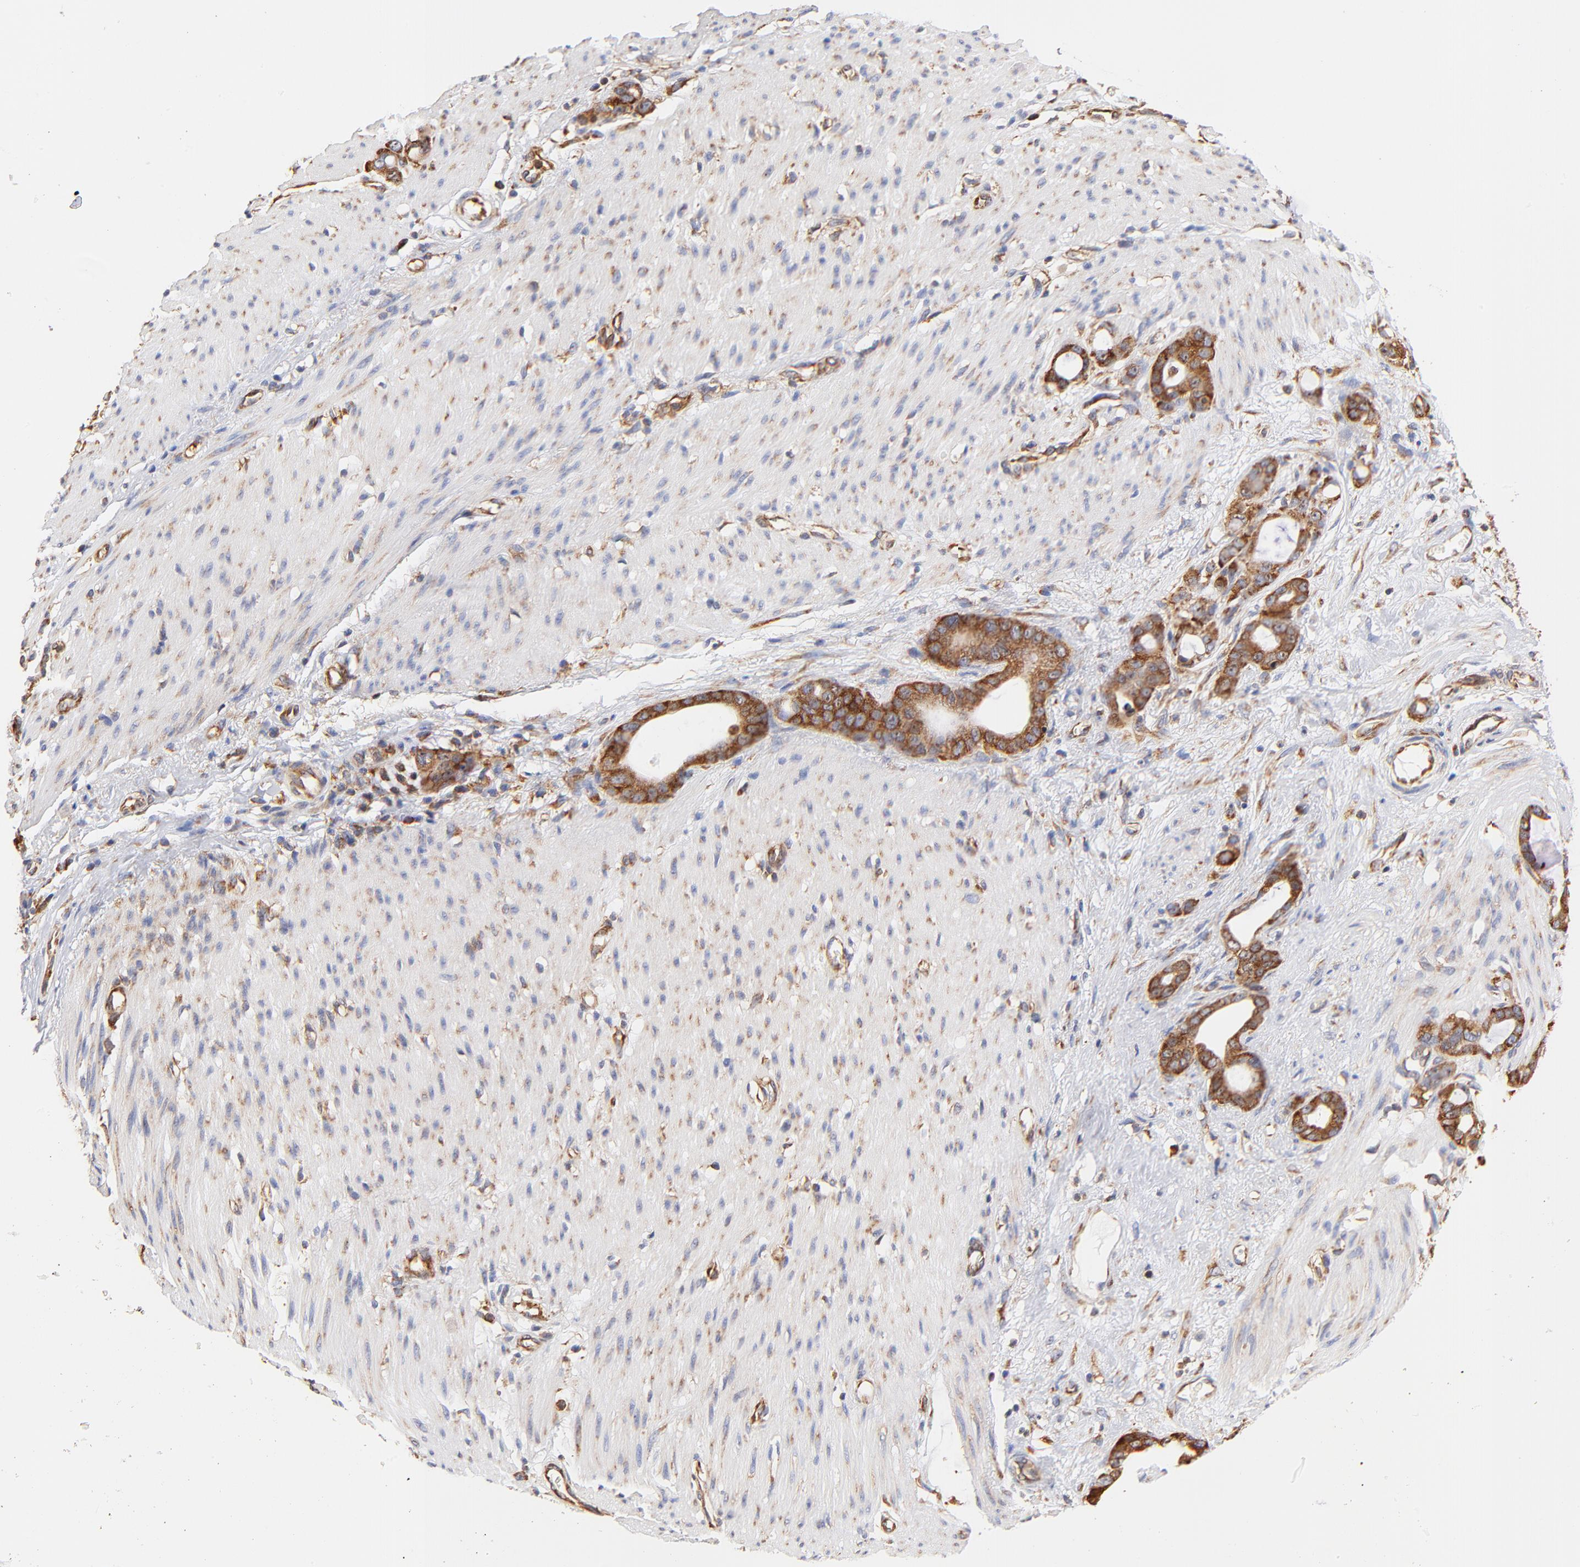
{"staining": {"intensity": "strong", "quantity": ">75%", "location": "cytoplasmic/membranous"}, "tissue": "stomach cancer", "cell_type": "Tumor cells", "image_type": "cancer", "snomed": [{"axis": "morphology", "description": "Adenocarcinoma, NOS"}, {"axis": "topography", "description": "Stomach"}], "caption": "Brown immunohistochemical staining in human stomach adenocarcinoma shows strong cytoplasmic/membranous staining in about >75% of tumor cells. Immunohistochemistry (ihc) stains the protein in brown and the nuclei are stained blue.", "gene": "RPL27", "patient": {"sex": "female", "age": 75}}